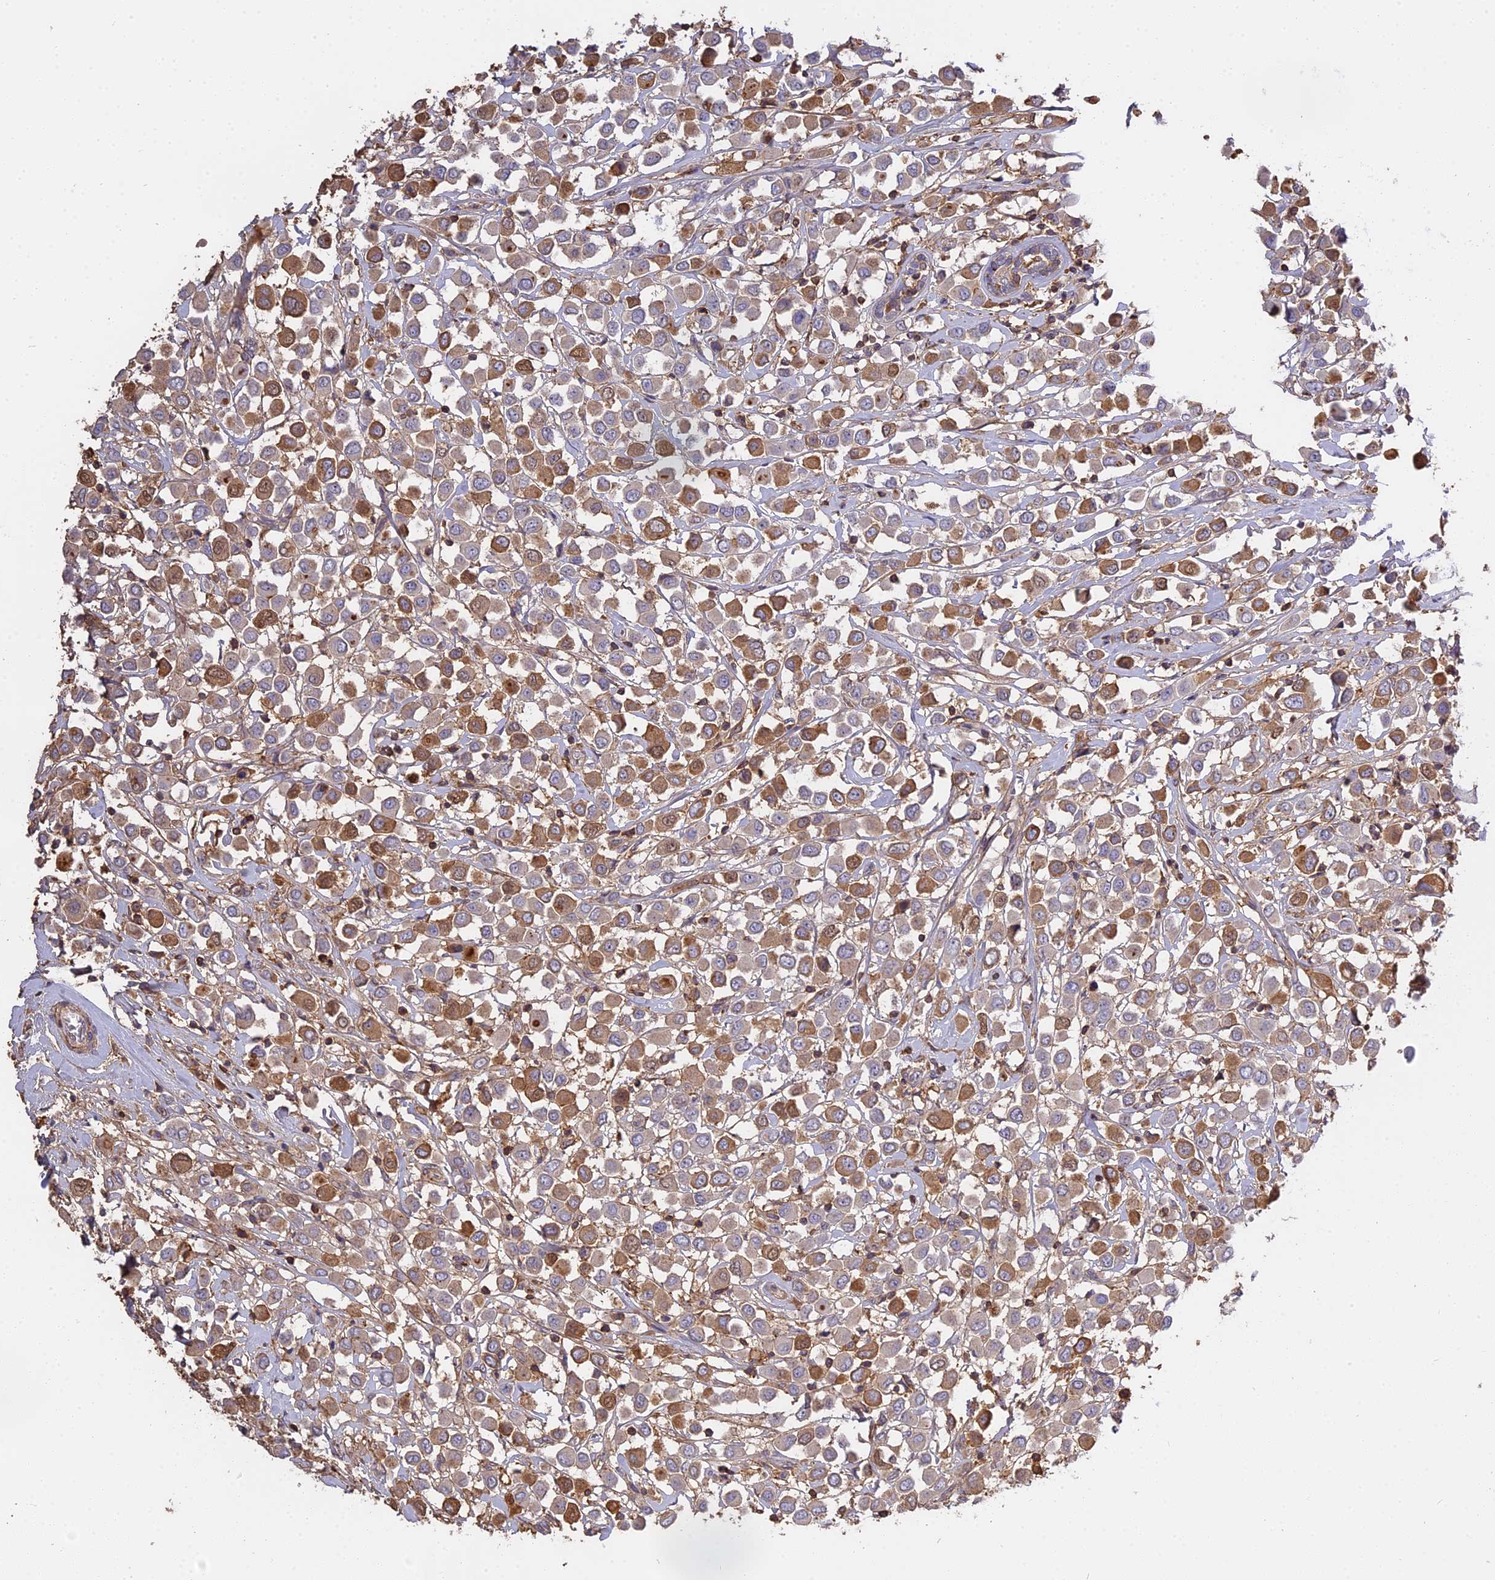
{"staining": {"intensity": "moderate", "quantity": "25%-75%", "location": "cytoplasmic/membranous"}, "tissue": "breast cancer", "cell_type": "Tumor cells", "image_type": "cancer", "snomed": [{"axis": "morphology", "description": "Duct carcinoma"}, {"axis": "topography", "description": "Breast"}], "caption": "Protein staining of breast cancer tissue reveals moderate cytoplasmic/membranous staining in approximately 25%-75% of tumor cells.", "gene": "CFAP119", "patient": {"sex": "female", "age": 61}}